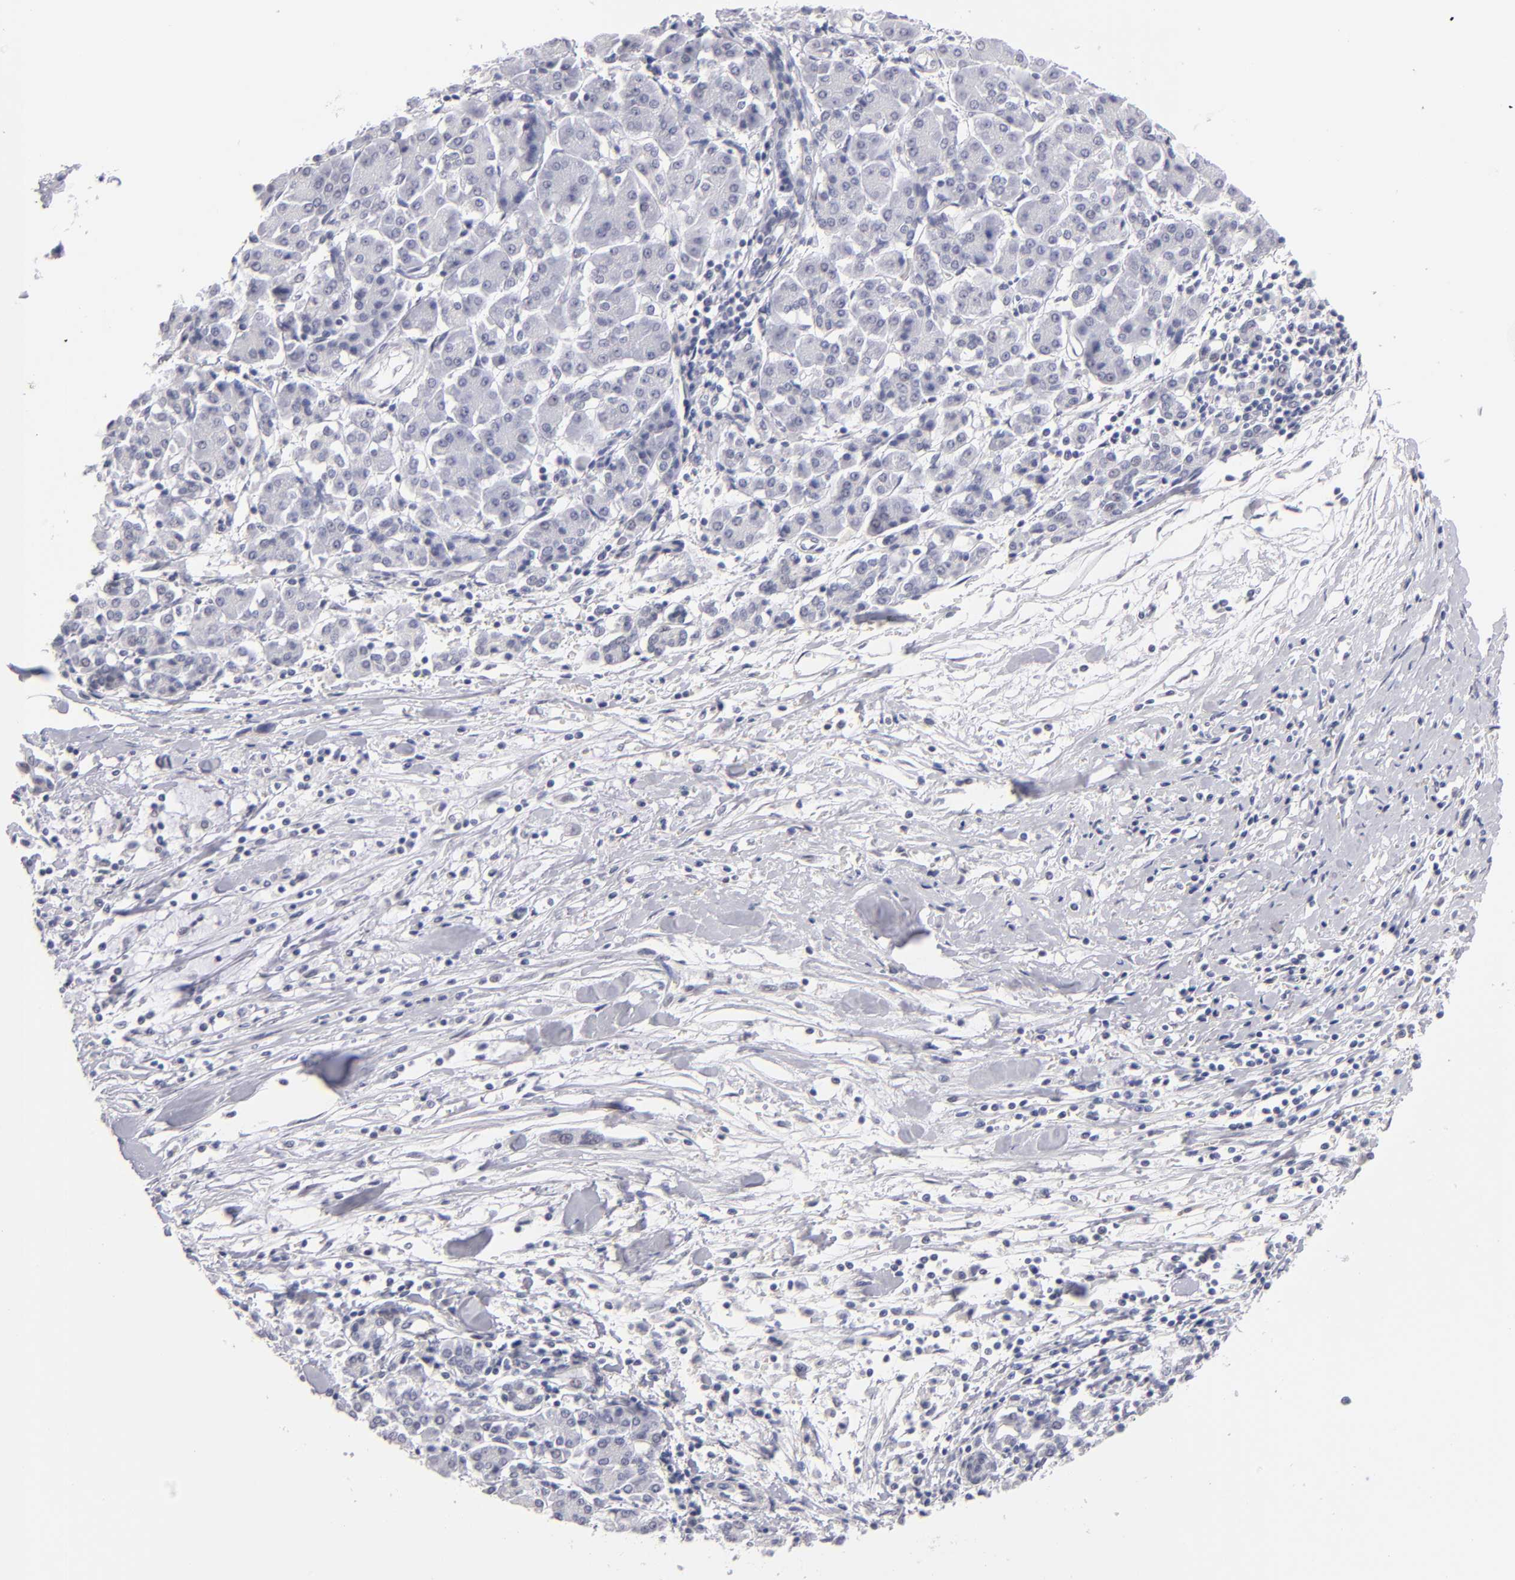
{"staining": {"intensity": "negative", "quantity": "none", "location": "none"}, "tissue": "pancreatic cancer", "cell_type": "Tumor cells", "image_type": "cancer", "snomed": [{"axis": "morphology", "description": "Adenocarcinoma, NOS"}, {"axis": "topography", "description": "Pancreas"}], "caption": "Immunohistochemistry (IHC) of adenocarcinoma (pancreatic) demonstrates no expression in tumor cells.", "gene": "TEX11", "patient": {"sex": "female", "age": 57}}